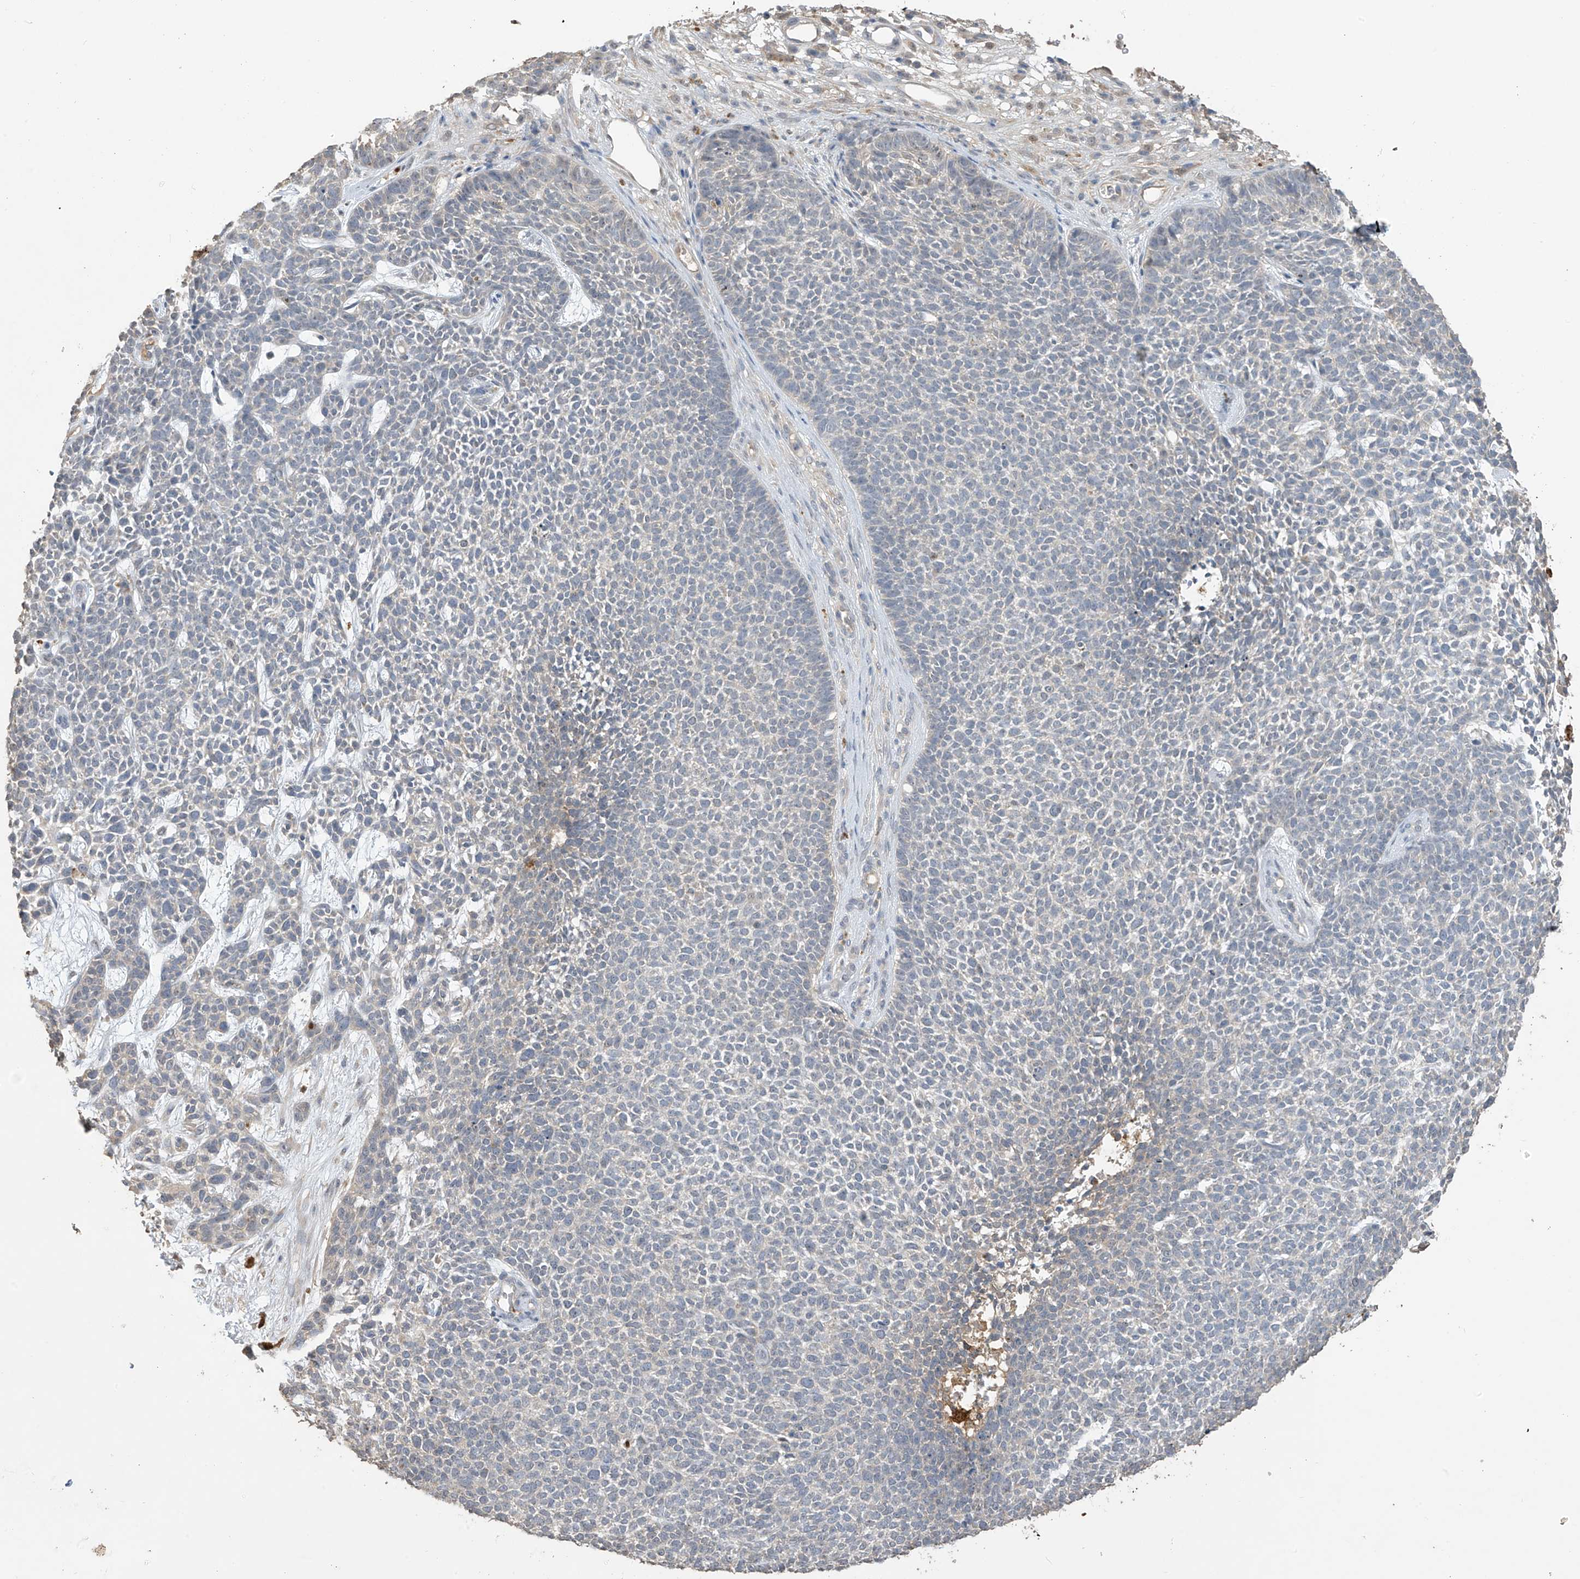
{"staining": {"intensity": "negative", "quantity": "none", "location": "none"}, "tissue": "skin cancer", "cell_type": "Tumor cells", "image_type": "cancer", "snomed": [{"axis": "morphology", "description": "Basal cell carcinoma"}, {"axis": "topography", "description": "Skin"}], "caption": "An immunohistochemistry (IHC) histopathology image of skin basal cell carcinoma is shown. There is no staining in tumor cells of skin basal cell carcinoma.", "gene": "SLFN14", "patient": {"sex": "female", "age": 84}}